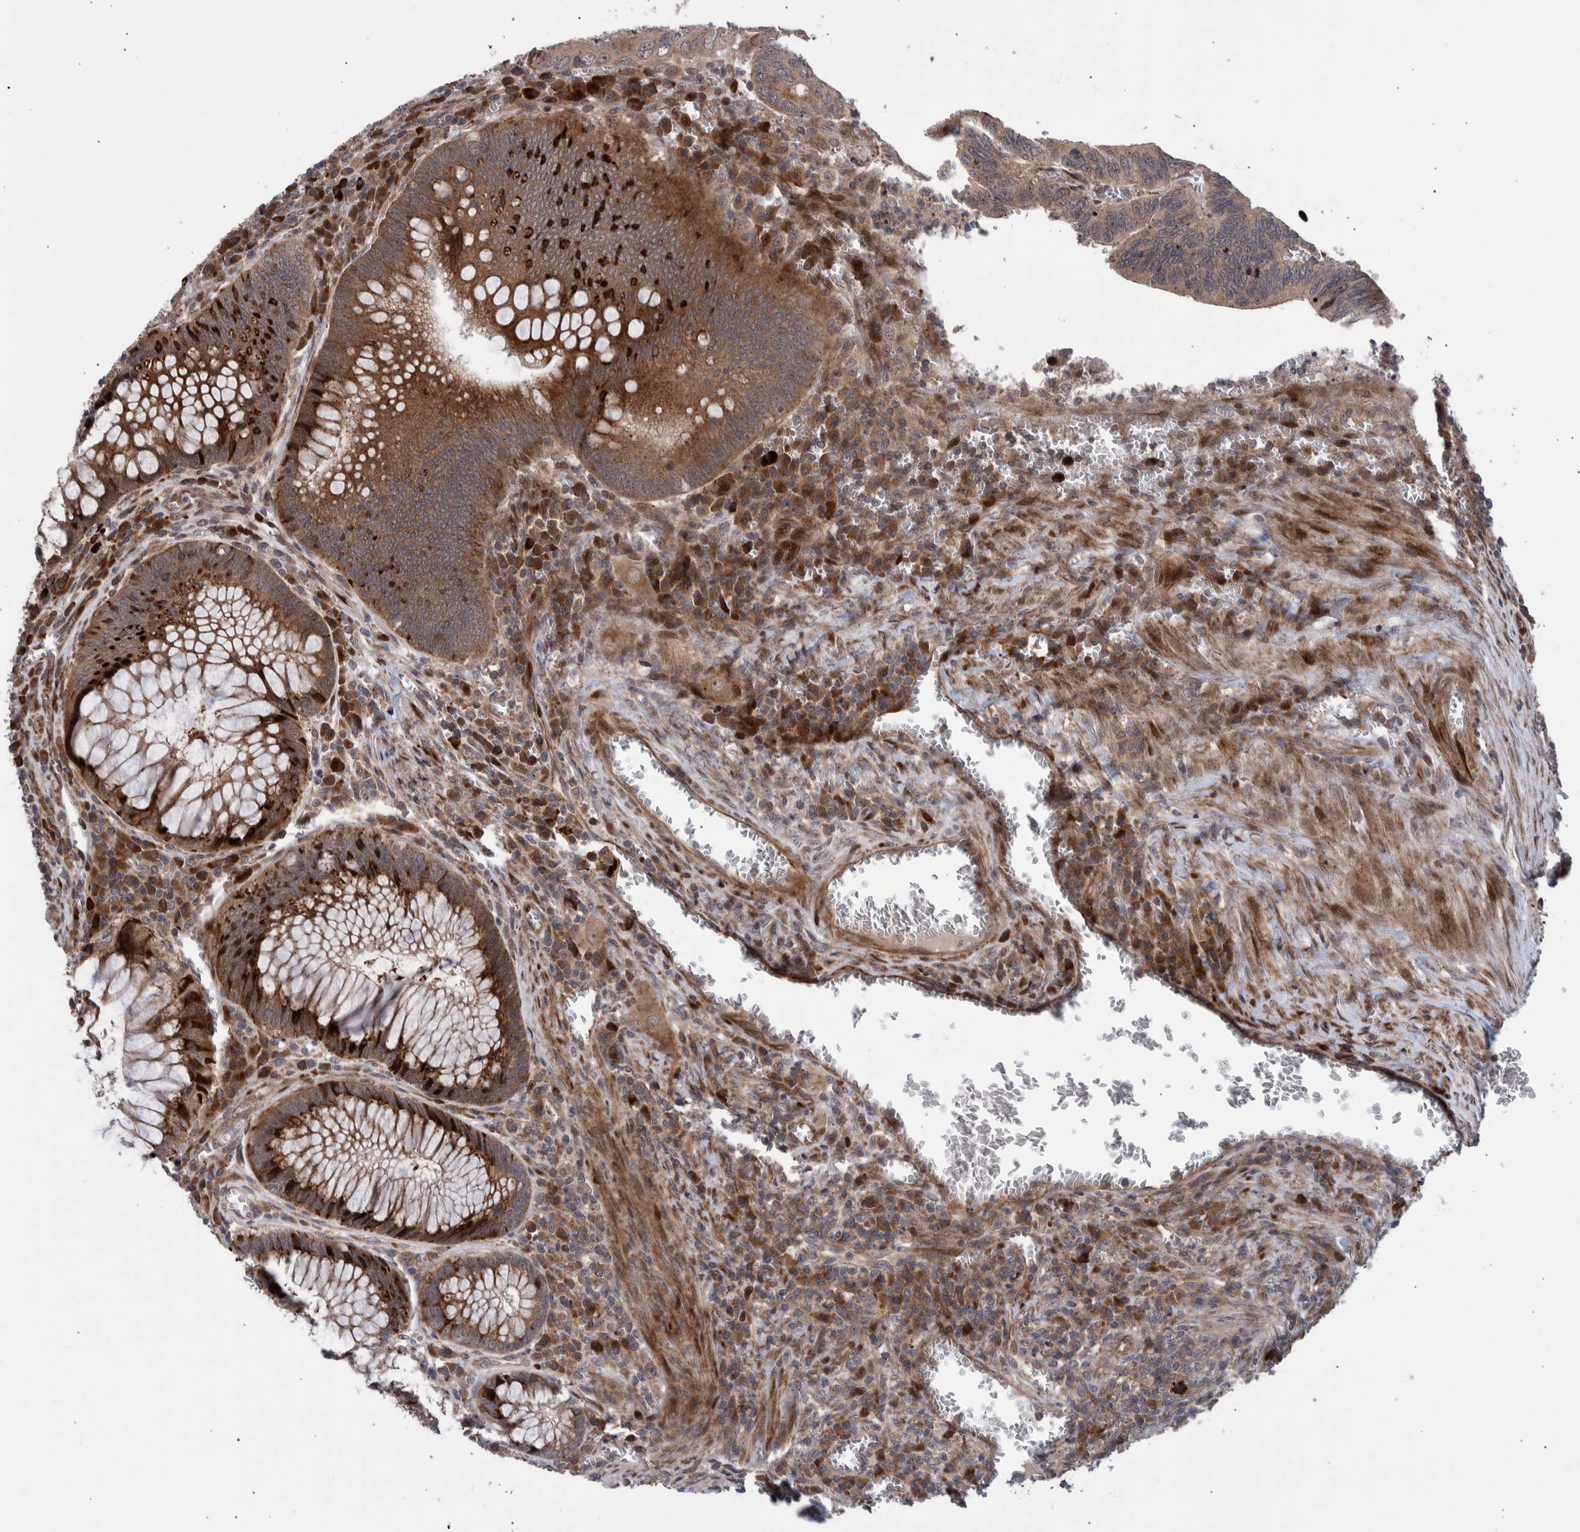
{"staining": {"intensity": "moderate", "quantity": ">75%", "location": "cytoplasmic/membranous,nuclear"}, "tissue": "colorectal cancer", "cell_type": "Tumor cells", "image_type": "cancer", "snomed": [{"axis": "morphology", "description": "Inflammation, NOS"}, {"axis": "morphology", "description": "Adenocarcinoma, NOS"}, {"axis": "topography", "description": "Colon"}], "caption": "The photomicrograph demonstrates immunohistochemical staining of colorectal cancer (adenocarcinoma). There is moderate cytoplasmic/membranous and nuclear expression is identified in approximately >75% of tumor cells. The protein is shown in brown color, while the nuclei are stained blue.", "gene": "SHISA6", "patient": {"sex": "male", "age": 72}}